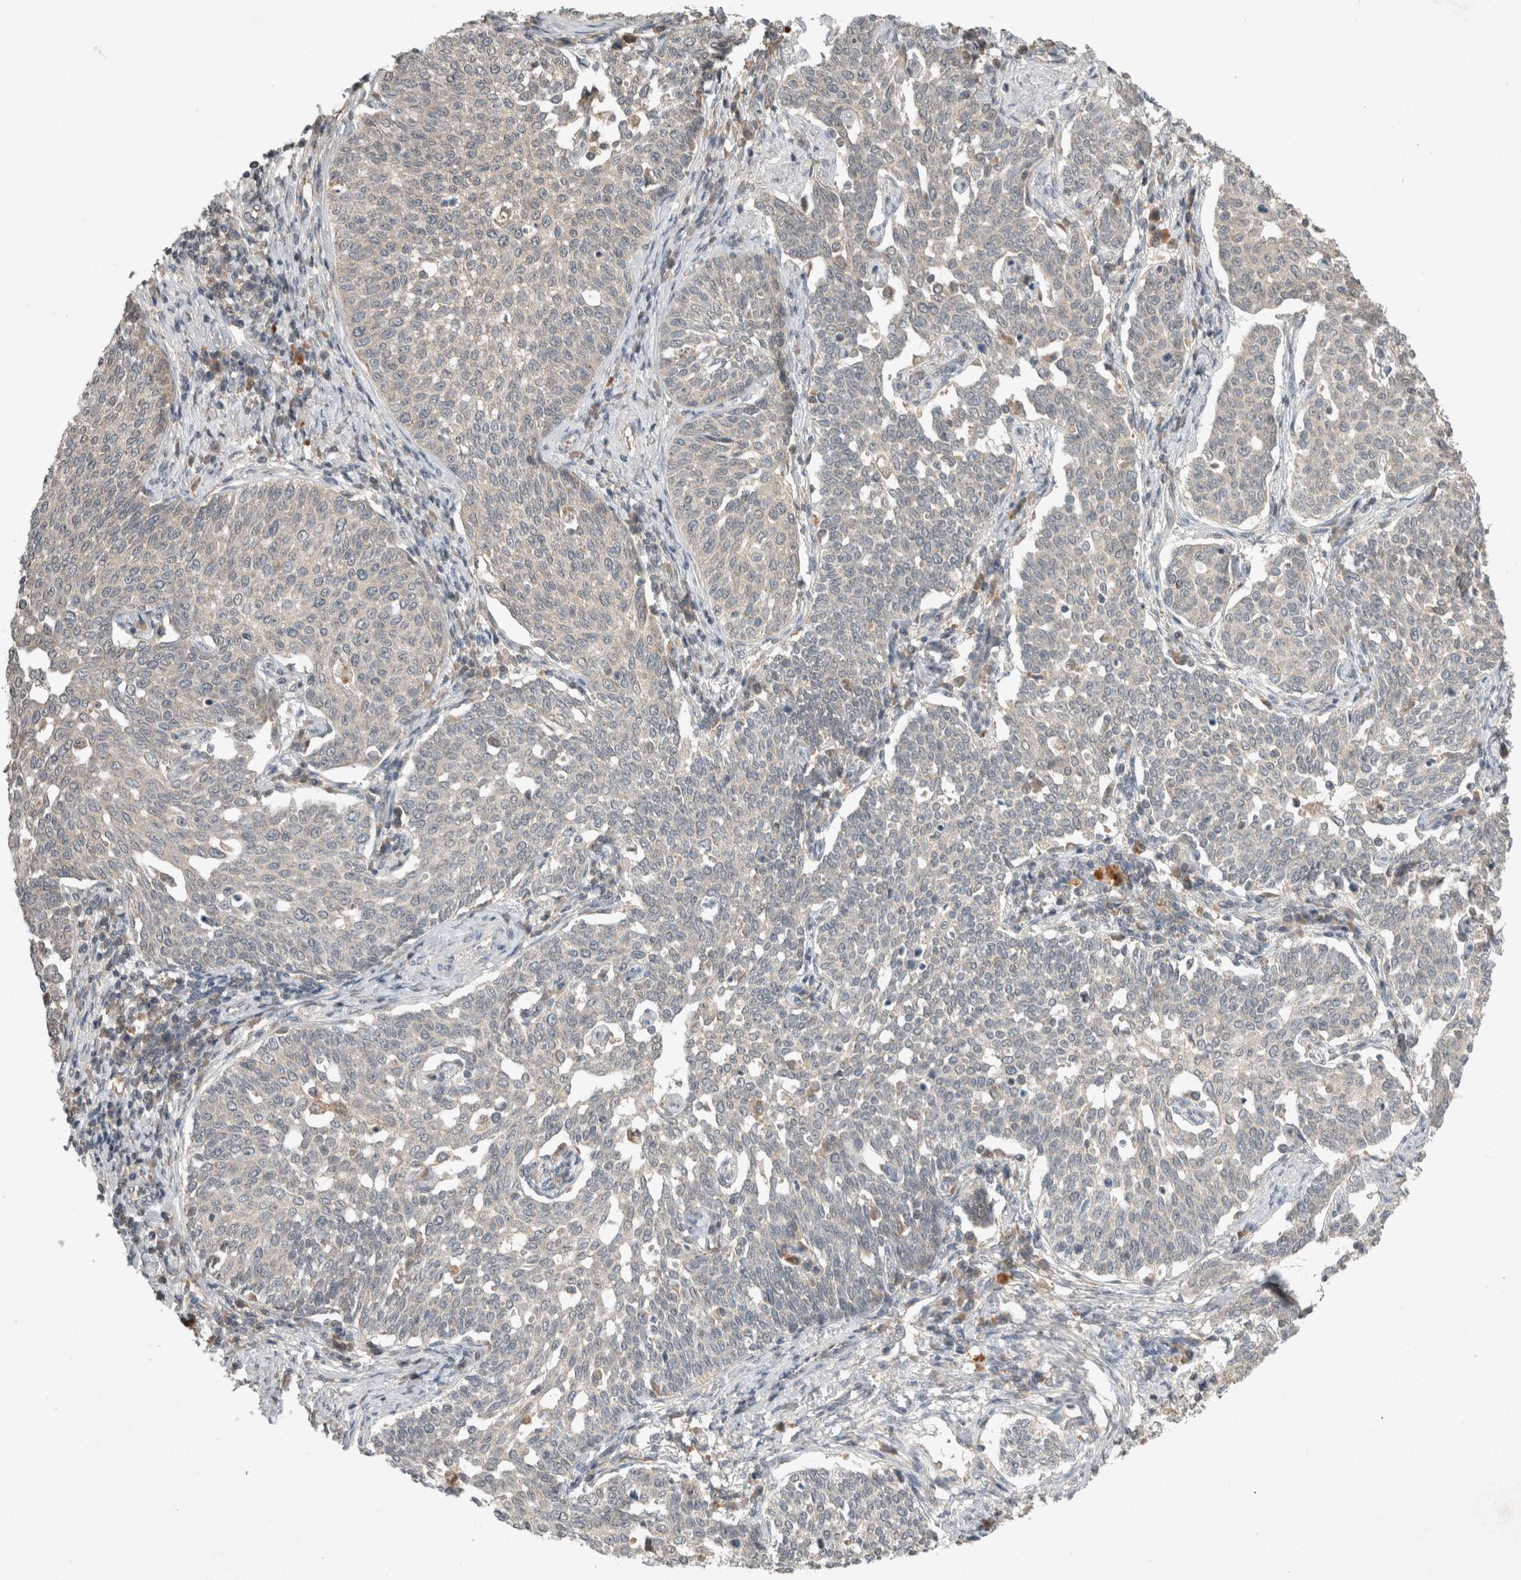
{"staining": {"intensity": "weak", "quantity": "<25%", "location": "cytoplasmic/membranous"}, "tissue": "cervical cancer", "cell_type": "Tumor cells", "image_type": "cancer", "snomed": [{"axis": "morphology", "description": "Squamous cell carcinoma, NOS"}, {"axis": "topography", "description": "Cervix"}], "caption": "Immunohistochemistry (IHC) image of neoplastic tissue: human cervical cancer (squamous cell carcinoma) stained with DAB (3,3'-diaminobenzidine) shows no significant protein staining in tumor cells. The staining was performed using DAB (3,3'-diaminobenzidine) to visualize the protein expression in brown, while the nuclei were stained in blue with hematoxylin (Magnification: 20x).", "gene": "LOXL2", "patient": {"sex": "female", "age": 34}}